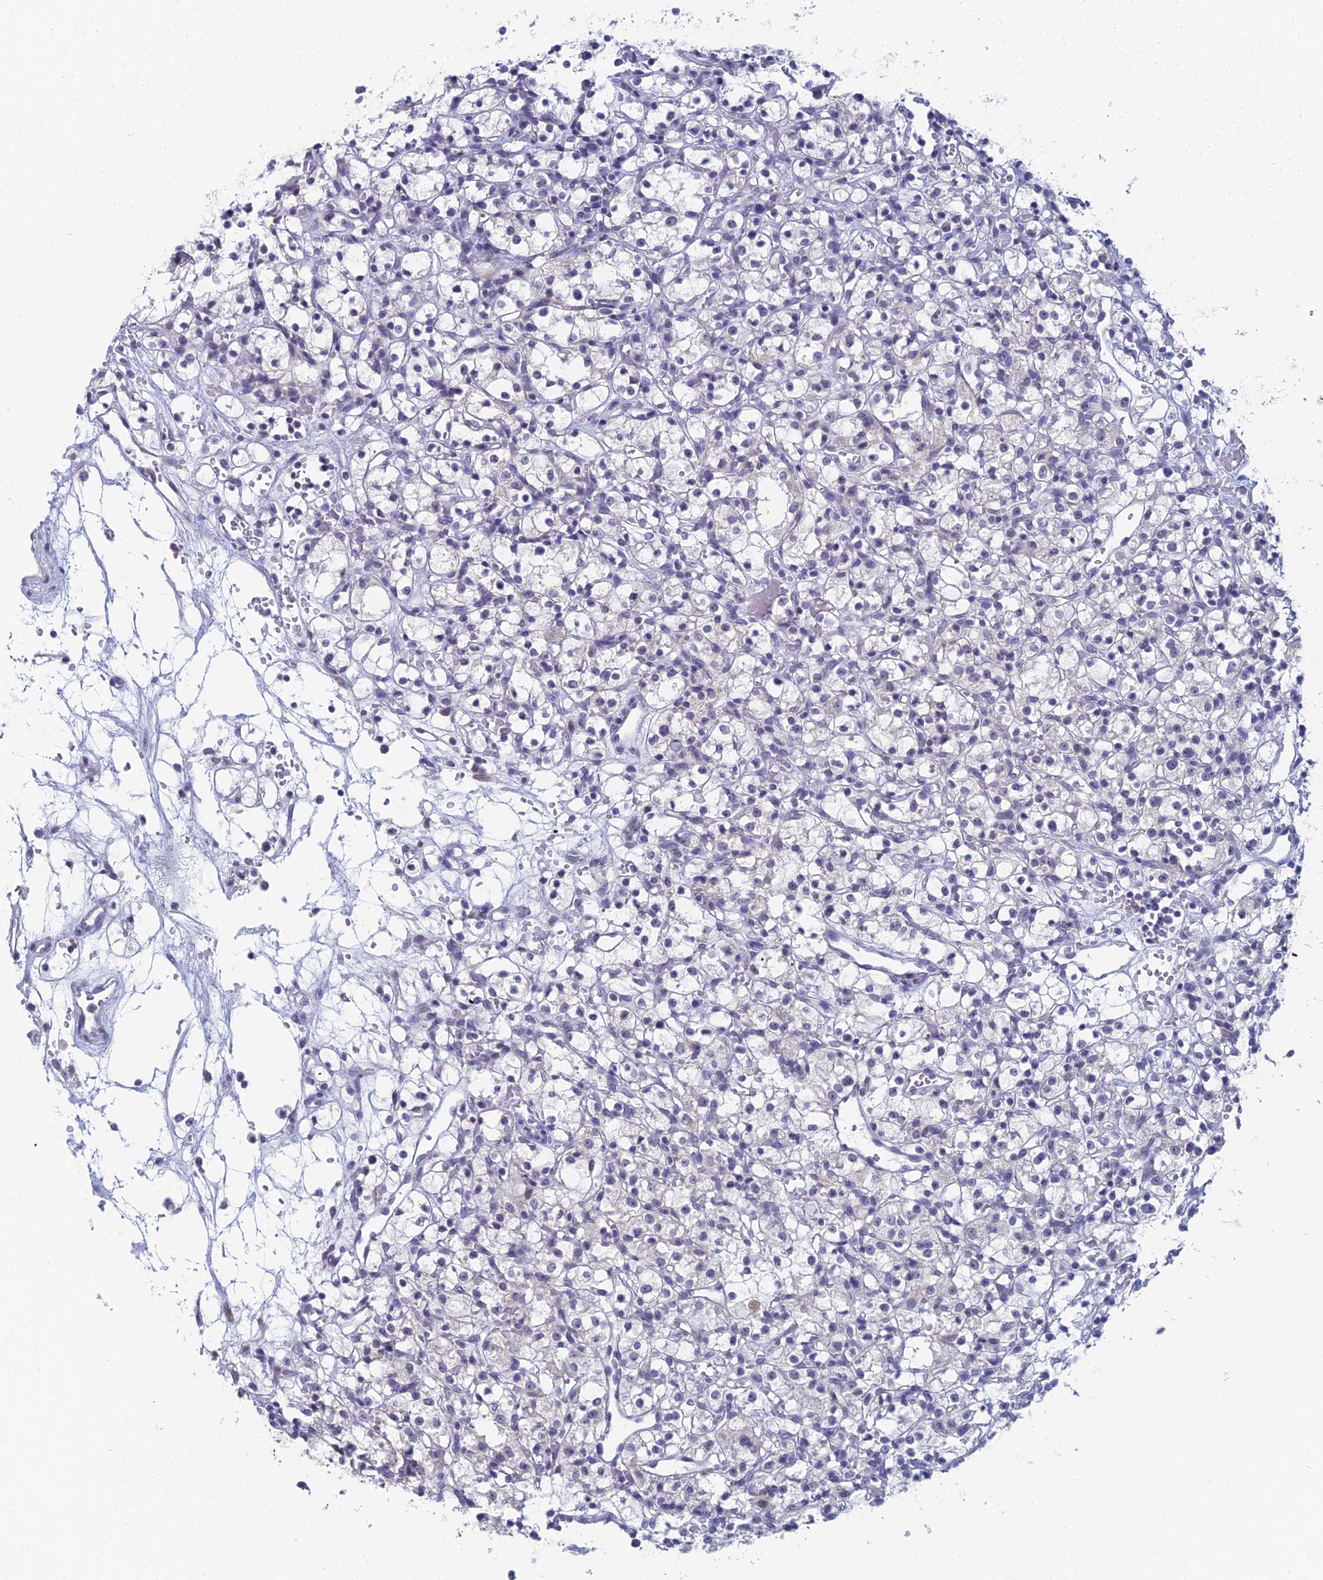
{"staining": {"intensity": "negative", "quantity": "none", "location": "none"}, "tissue": "renal cancer", "cell_type": "Tumor cells", "image_type": "cancer", "snomed": [{"axis": "morphology", "description": "Adenocarcinoma, NOS"}, {"axis": "topography", "description": "Kidney"}], "caption": "The micrograph exhibits no significant expression in tumor cells of adenocarcinoma (renal).", "gene": "PRR22", "patient": {"sex": "female", "age": 59}}